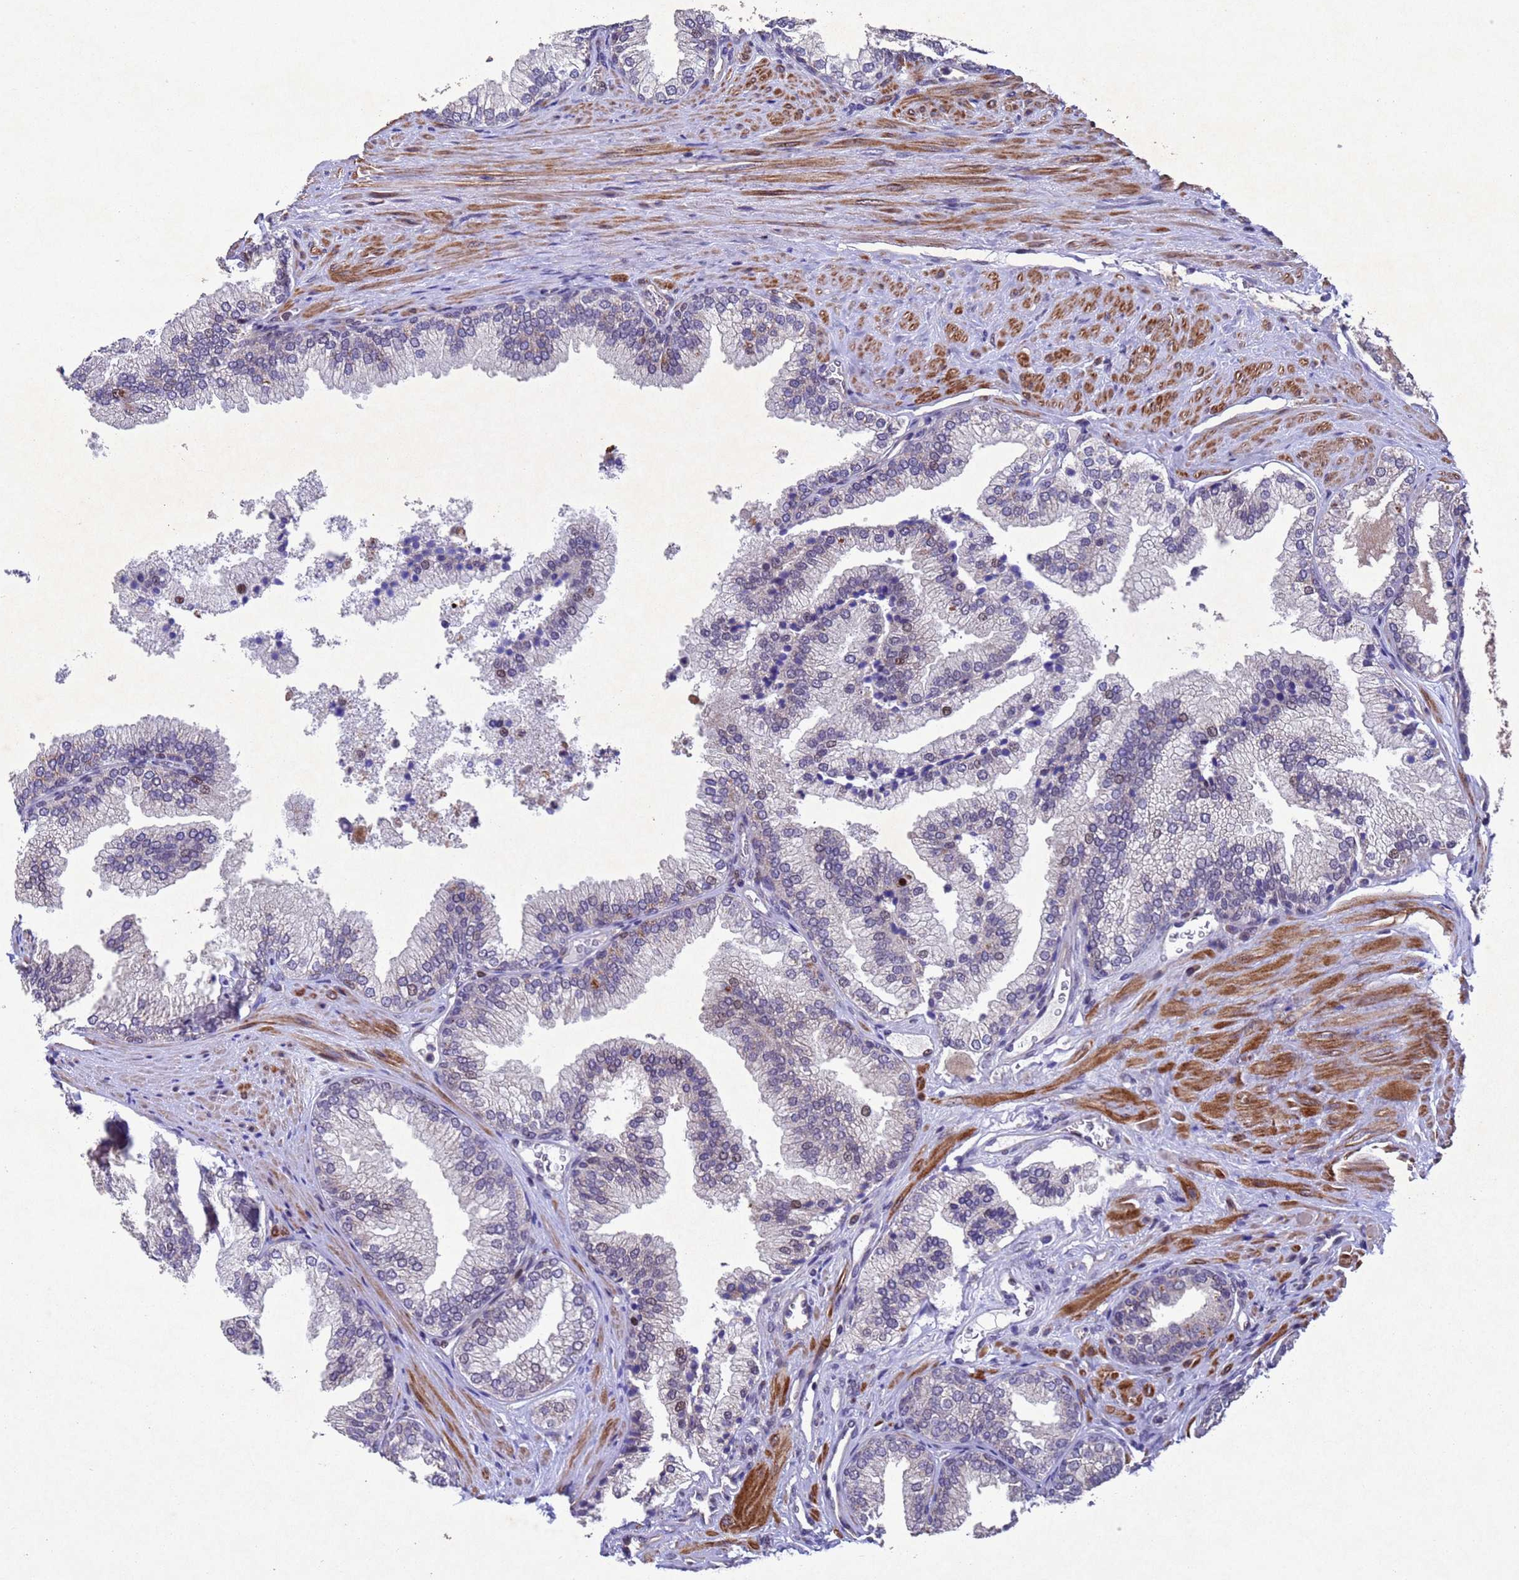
{"staining": {"intensity": "weak", "quantity": "25%-75%", "location": "nuclear"}, "tissue": "prostate", "cell_type": "Glandular cells", "image_type": "normal", "snomed": [{"axis": "morphology", "description": "Normal tissue, NOS"}, {"axis": "topography", "description": "Prostate"}], "caption": "Prostate stained with a brown dye shows weak nuclear positive positivity in approximately 25%-75% of glandular cells.", "gene": "TBK1", "patient": {"sex": "male", "age": 76}}